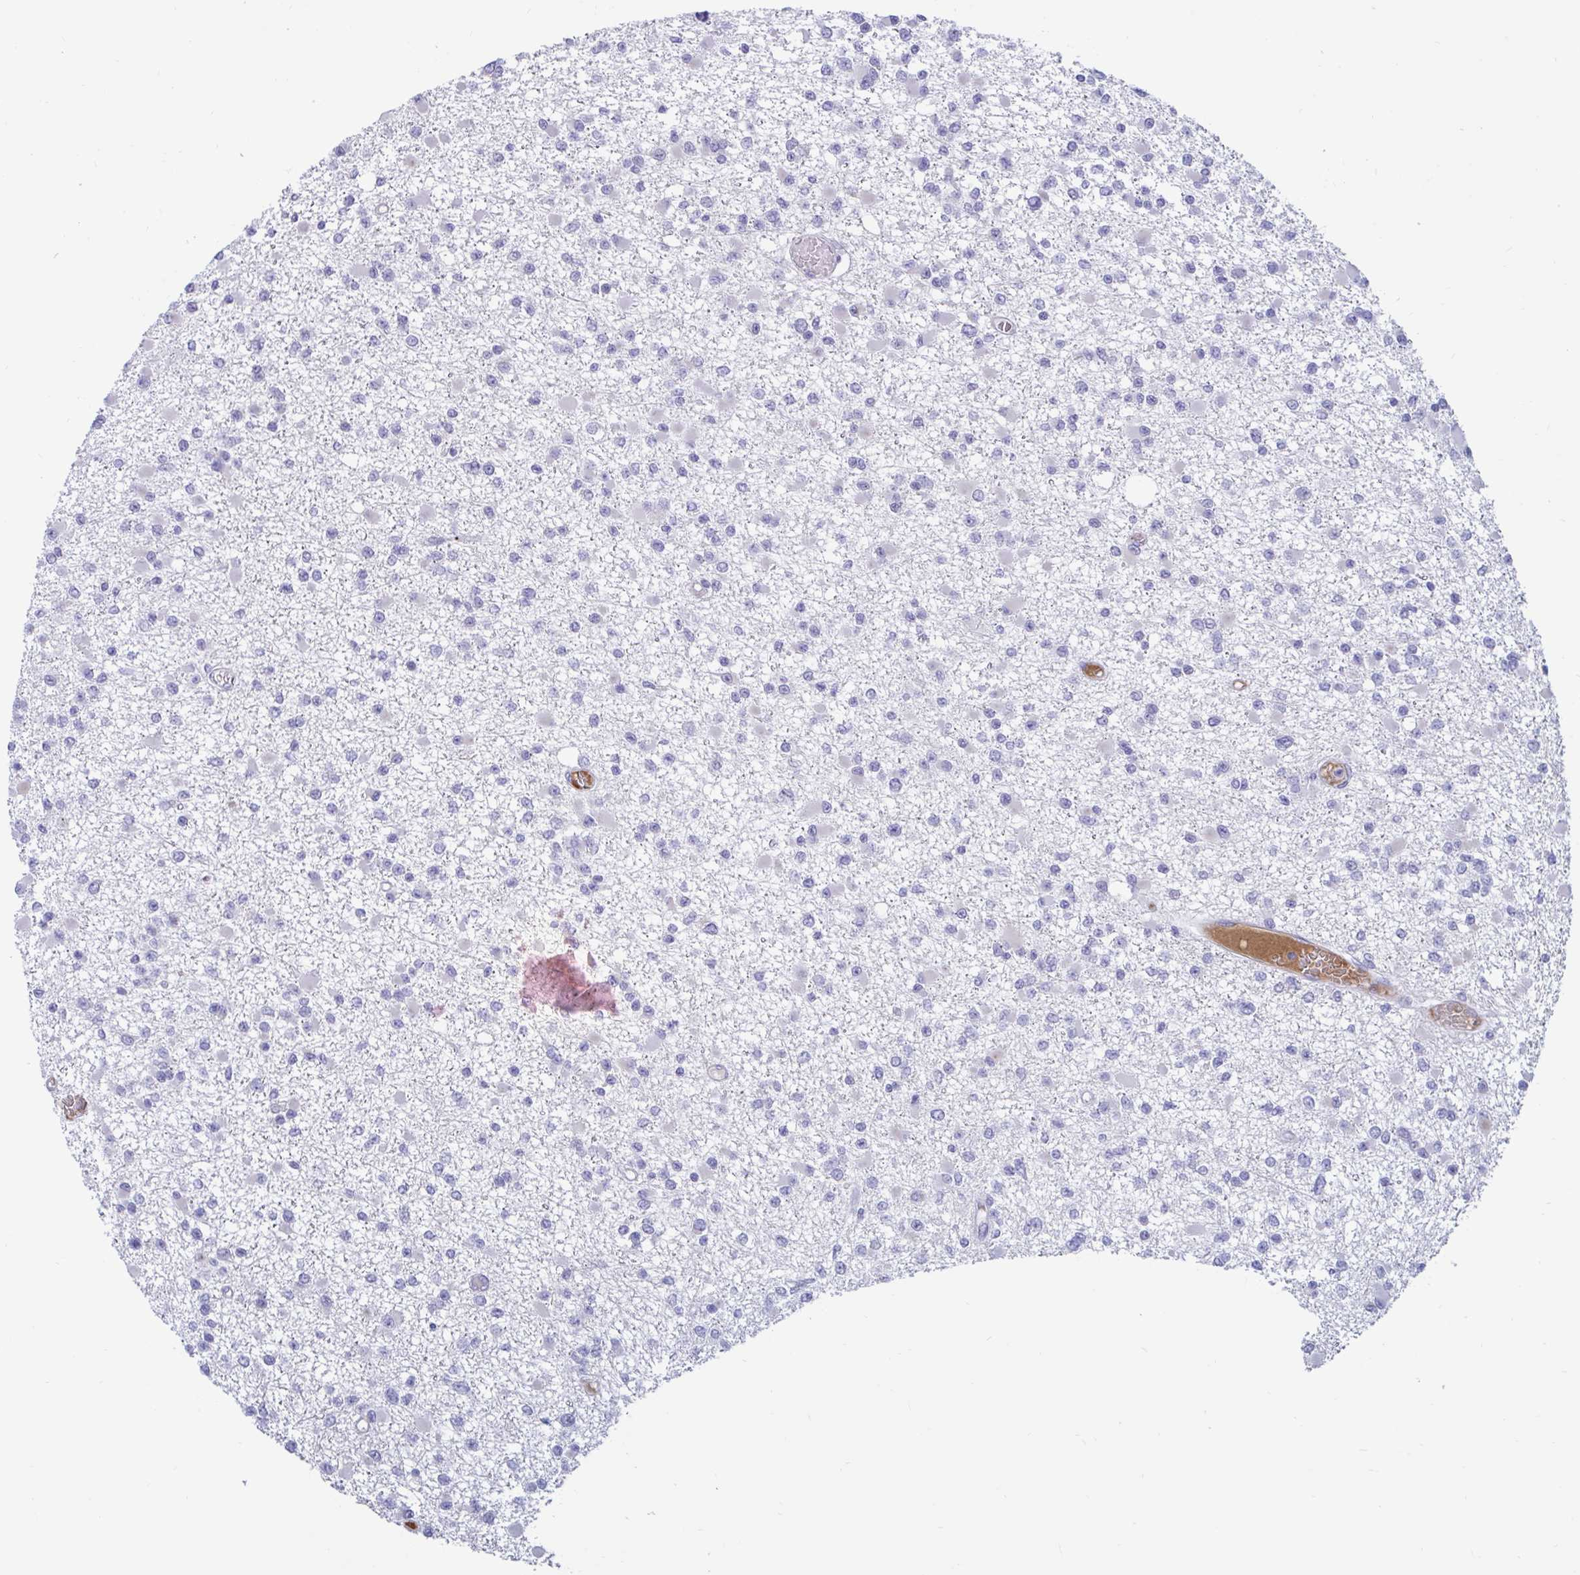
{"staining": {"intensity": "negative", "quantity": "none", "location": "none"}, "tissue": "glioma", "cell_type": "Tumor cells", "image_type": "cancer", "snomed": [{"axis": "morphology", "description": "Glioma, malignant, Low grade"}, {"axis": "topography", "description": "Brain"}], "caption": "Immunohistochemistry (IHC) photomicrograph of neoplastic tissue: malignant low-grade glioma stained with DAB (3,3'-diaminobenzidine) demonstrates no significant protein staining in tumor cells. The staining is performed using DAB brown chromogen with nuclei counter-stained in using hematoxylin.", "gene": "FAM219B", "patient": {"sex": "female", "age": 22}}